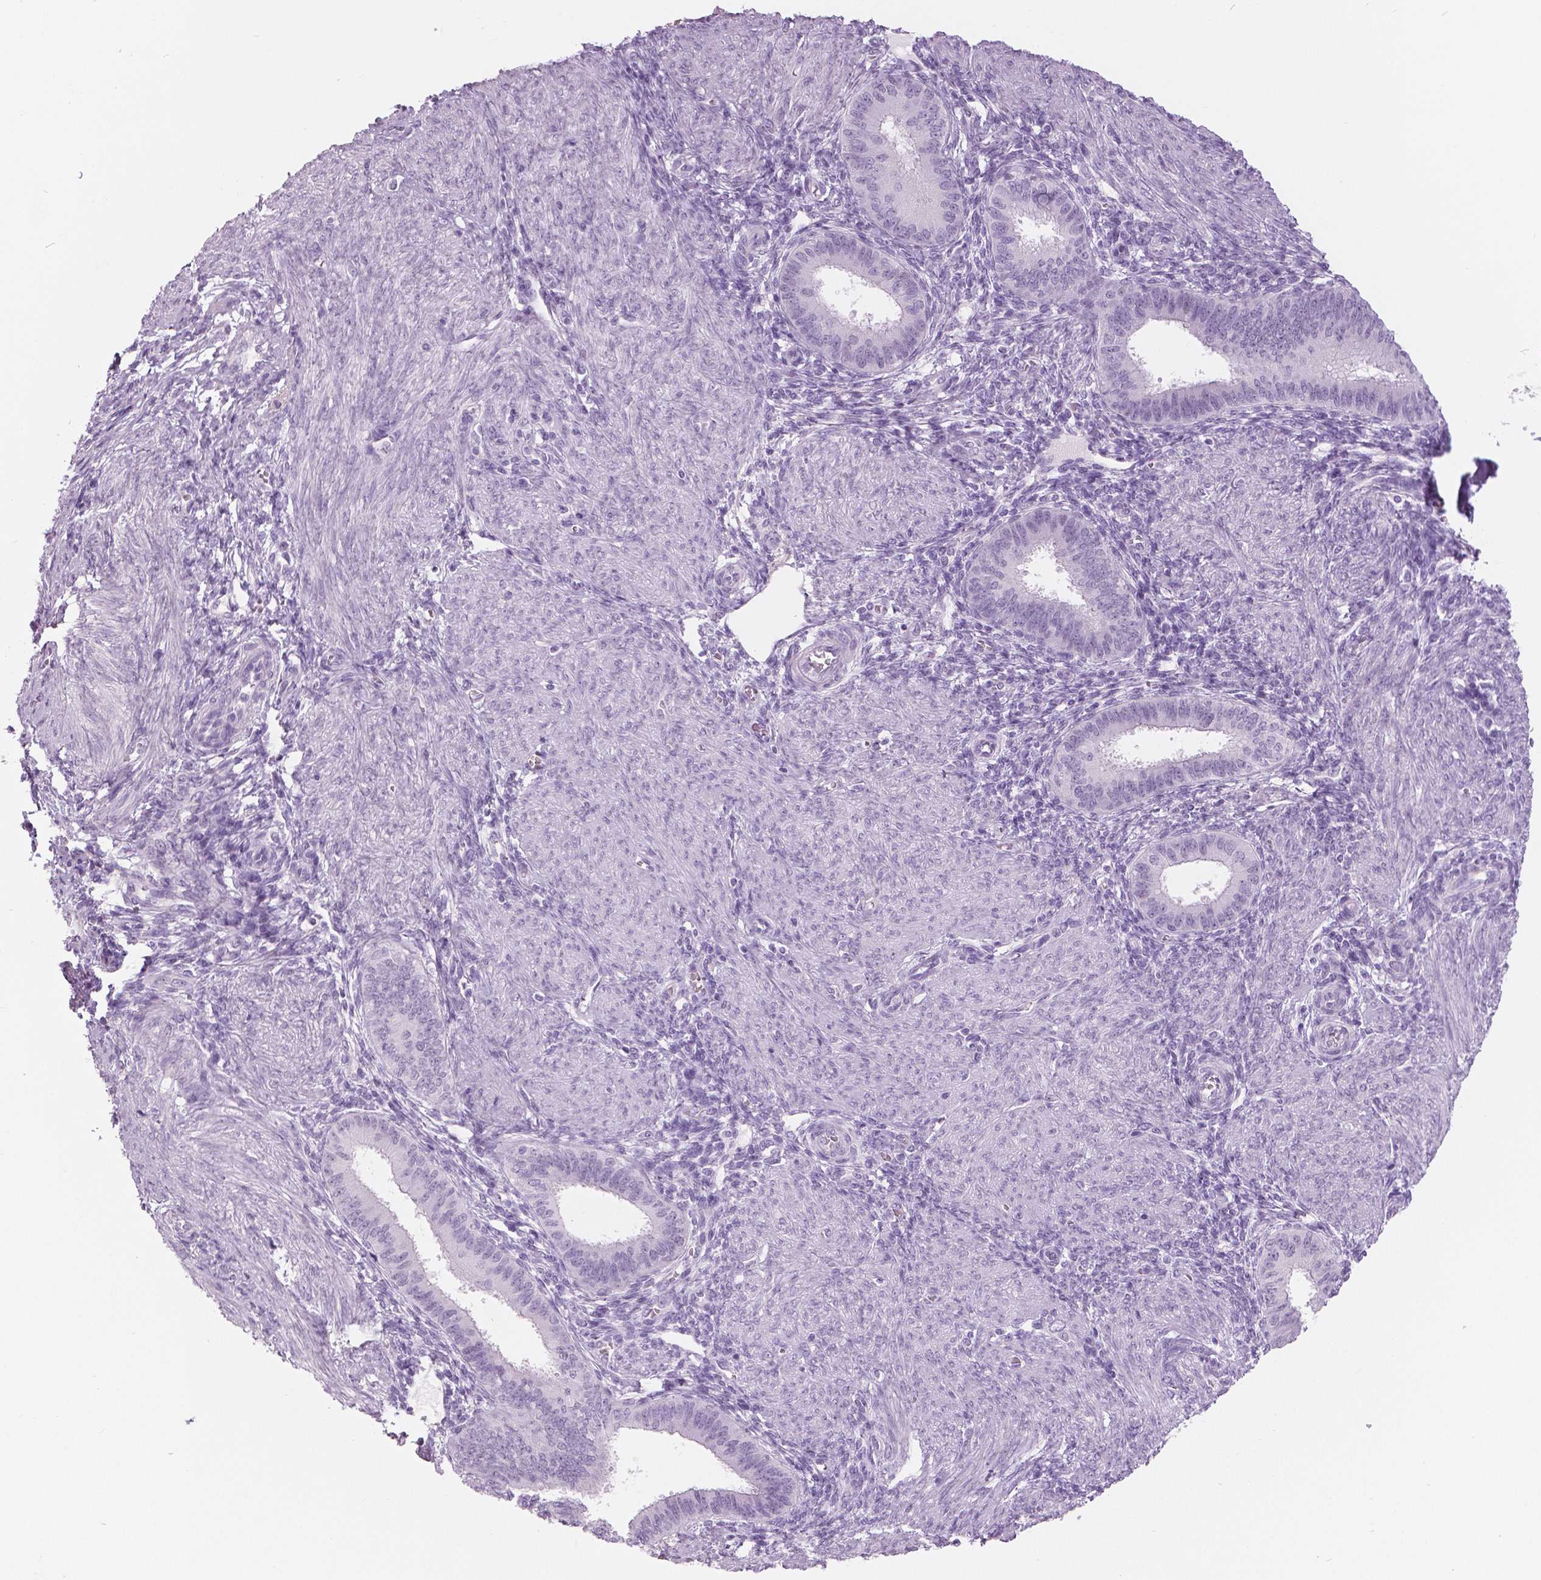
{"staining": {"intensity": "negative", "quantity": "none", "location": "none"}, "tissue": "endometrium", "cell_type": "Cells in endometrial stroma", "image_type": "normal", "snomed": [{"axis": "morphology", "description": "Normal tissue, NOS"}, {"axis": "topography", "description": "Endometrium"}], "caption": "This is an immunohistochemistry micrograph of unremarkable endometrium. There is no positivity in cells in endometrial stroma.", "gene": "SFTPD", "patient": {"sex": "female", "age": 39}}